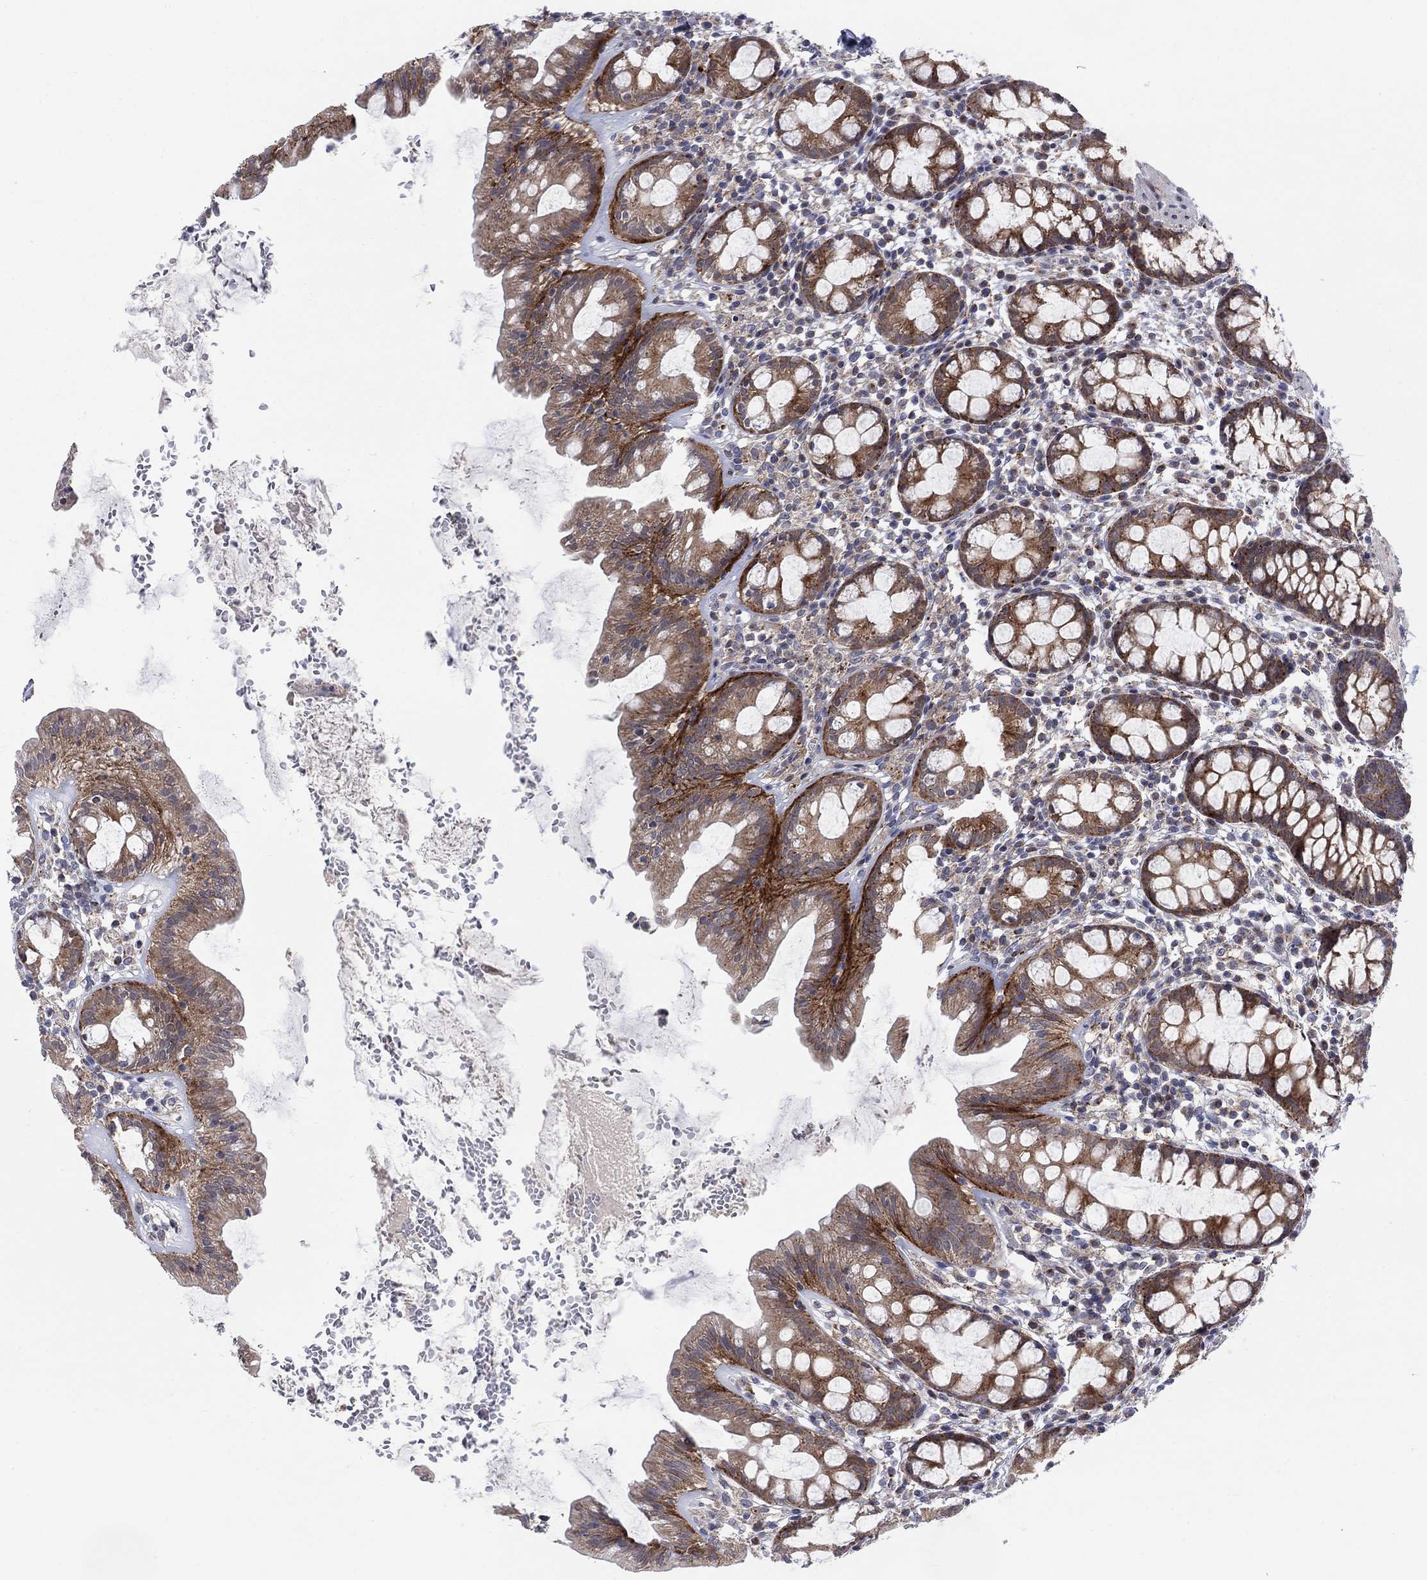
{"staining": {"intensity": "strong", "quantity": ">75%", "location": "cytoplasmic/membranous"}, "tissue": "rectum", "cell_type": "Glandular cells", "image_type": "normal", "snomed": [{"axis": "morphology", "description": "Normal tissue, NOS"}, {"axis": "topography", "description": "Rectum"}], "caption": "Brown immunohistochemical staining in normal human rectum displays strong cytoplasmic/membranous positivity in approximately >75% of glandular cells.", "gene": "SLC35F2", "patient": {"sex": "male", "age": 57}}